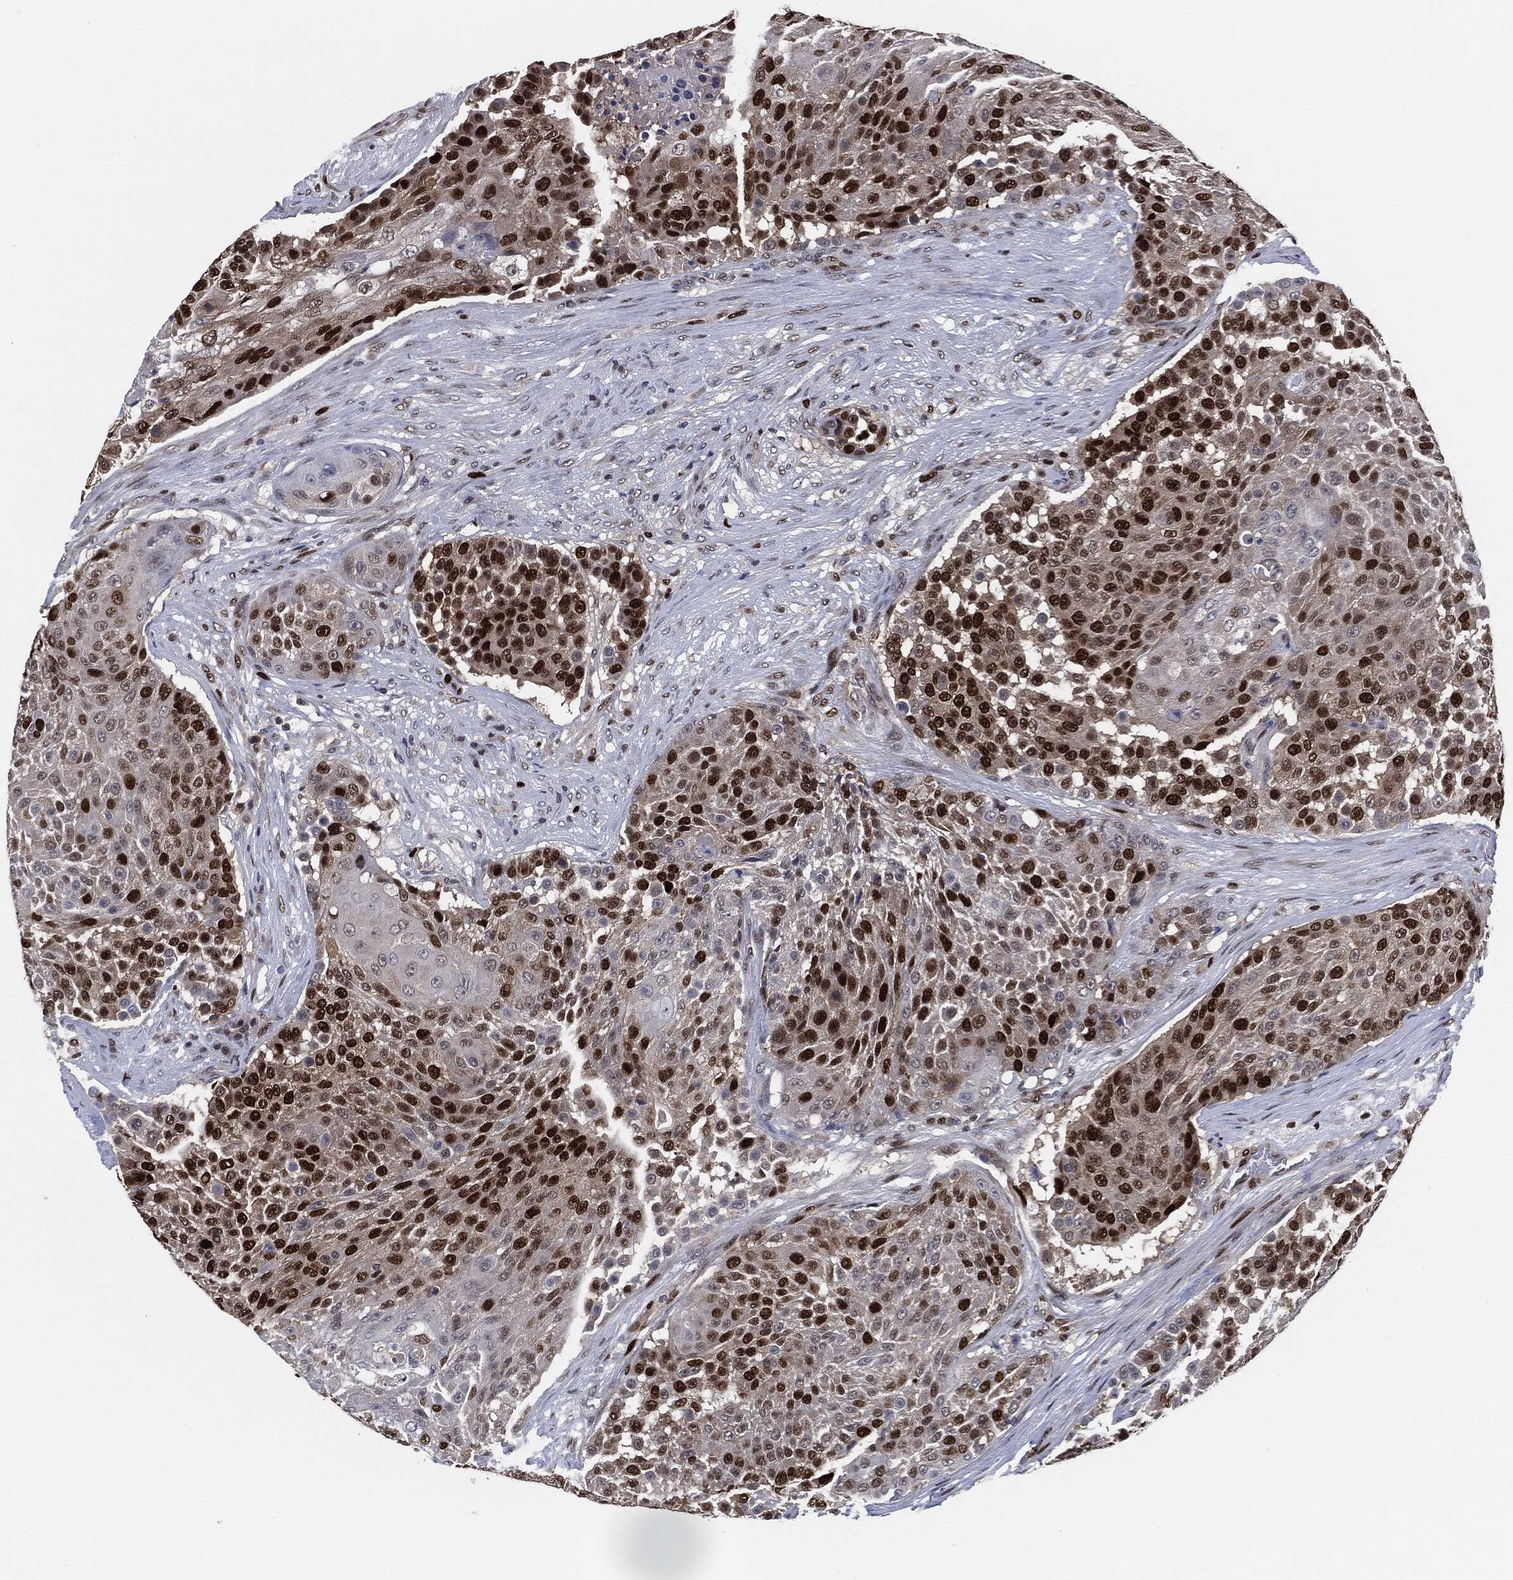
{"staining": {"intensity": "strong", "quantity": ">75%", "location": "nuclear"}, "tissue": "urothelial cancer", "cell_type": "Tumor cells", "image_type": "cancer", "snomed": [{"axis": "morphology", "description": "Urothelial carcinoma, High grade"}, {"axis": "topography", "description": "Urinary bladder"}], "caption": "A high amount of strong nuclear staining is seen in approximately >75% of tumor cells in urothelial cancer tissue.", "gene": "PCNA", "patient": {"sex": "female", "age": 63}}